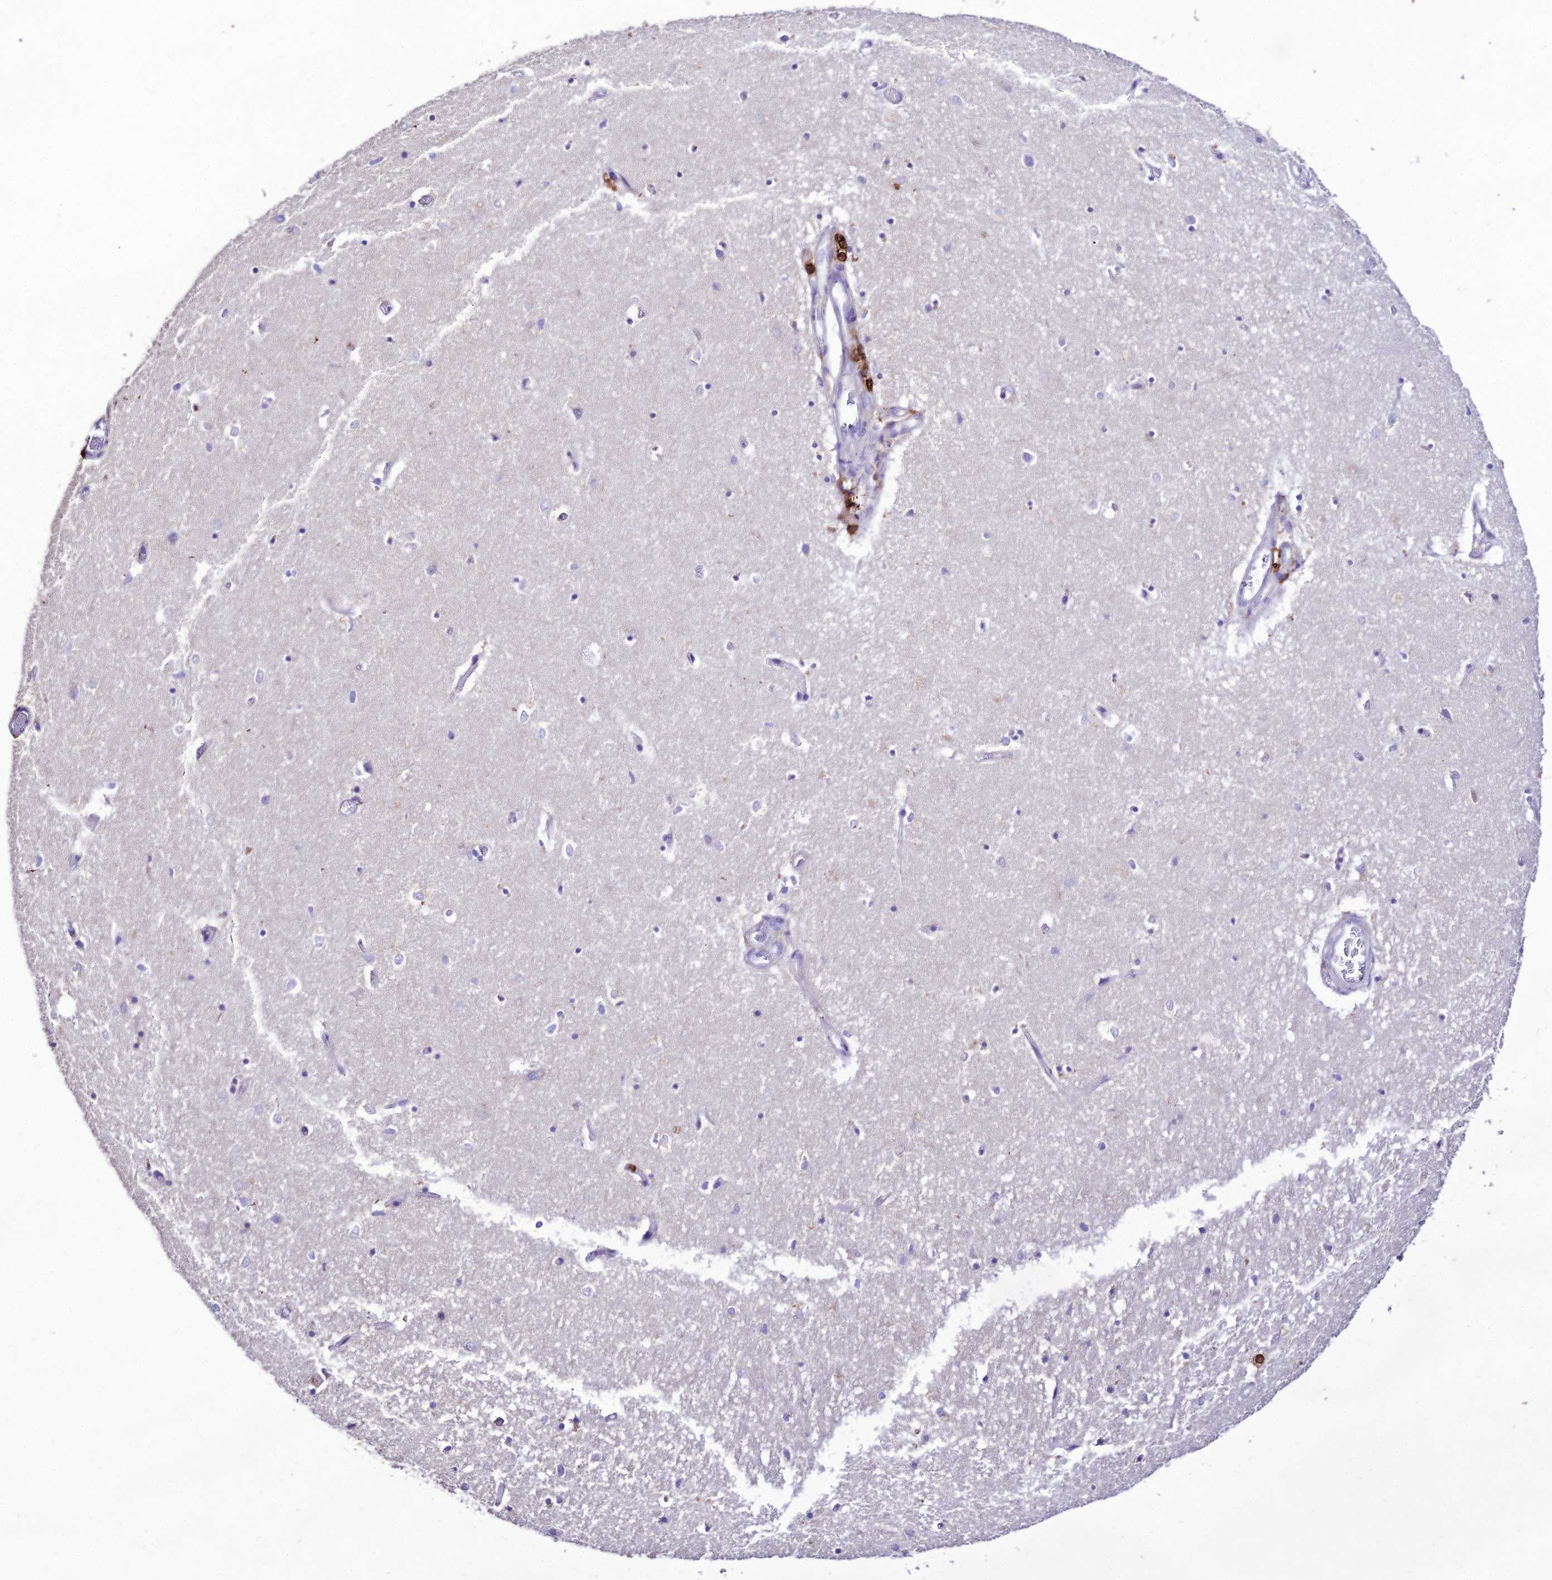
{"staining": {"intensity": "negative", "quantity": "none", "location": "none"}, "tissue": "hippocampus", "cell_type": "Glial cells", "image_type": "normal", "snomed": [{"axis": "morphology", "description": "Normal tissue, NOS"}, {"axis": "topography", "description": "Hippocampus"}], "caption": "IHC image of benign hippocampus: hippocampus stained with DAB displays no significant protein staining in glial cells.", "gene": "PTPRCAP", "patient": {"sex": "female", "age": 64}}